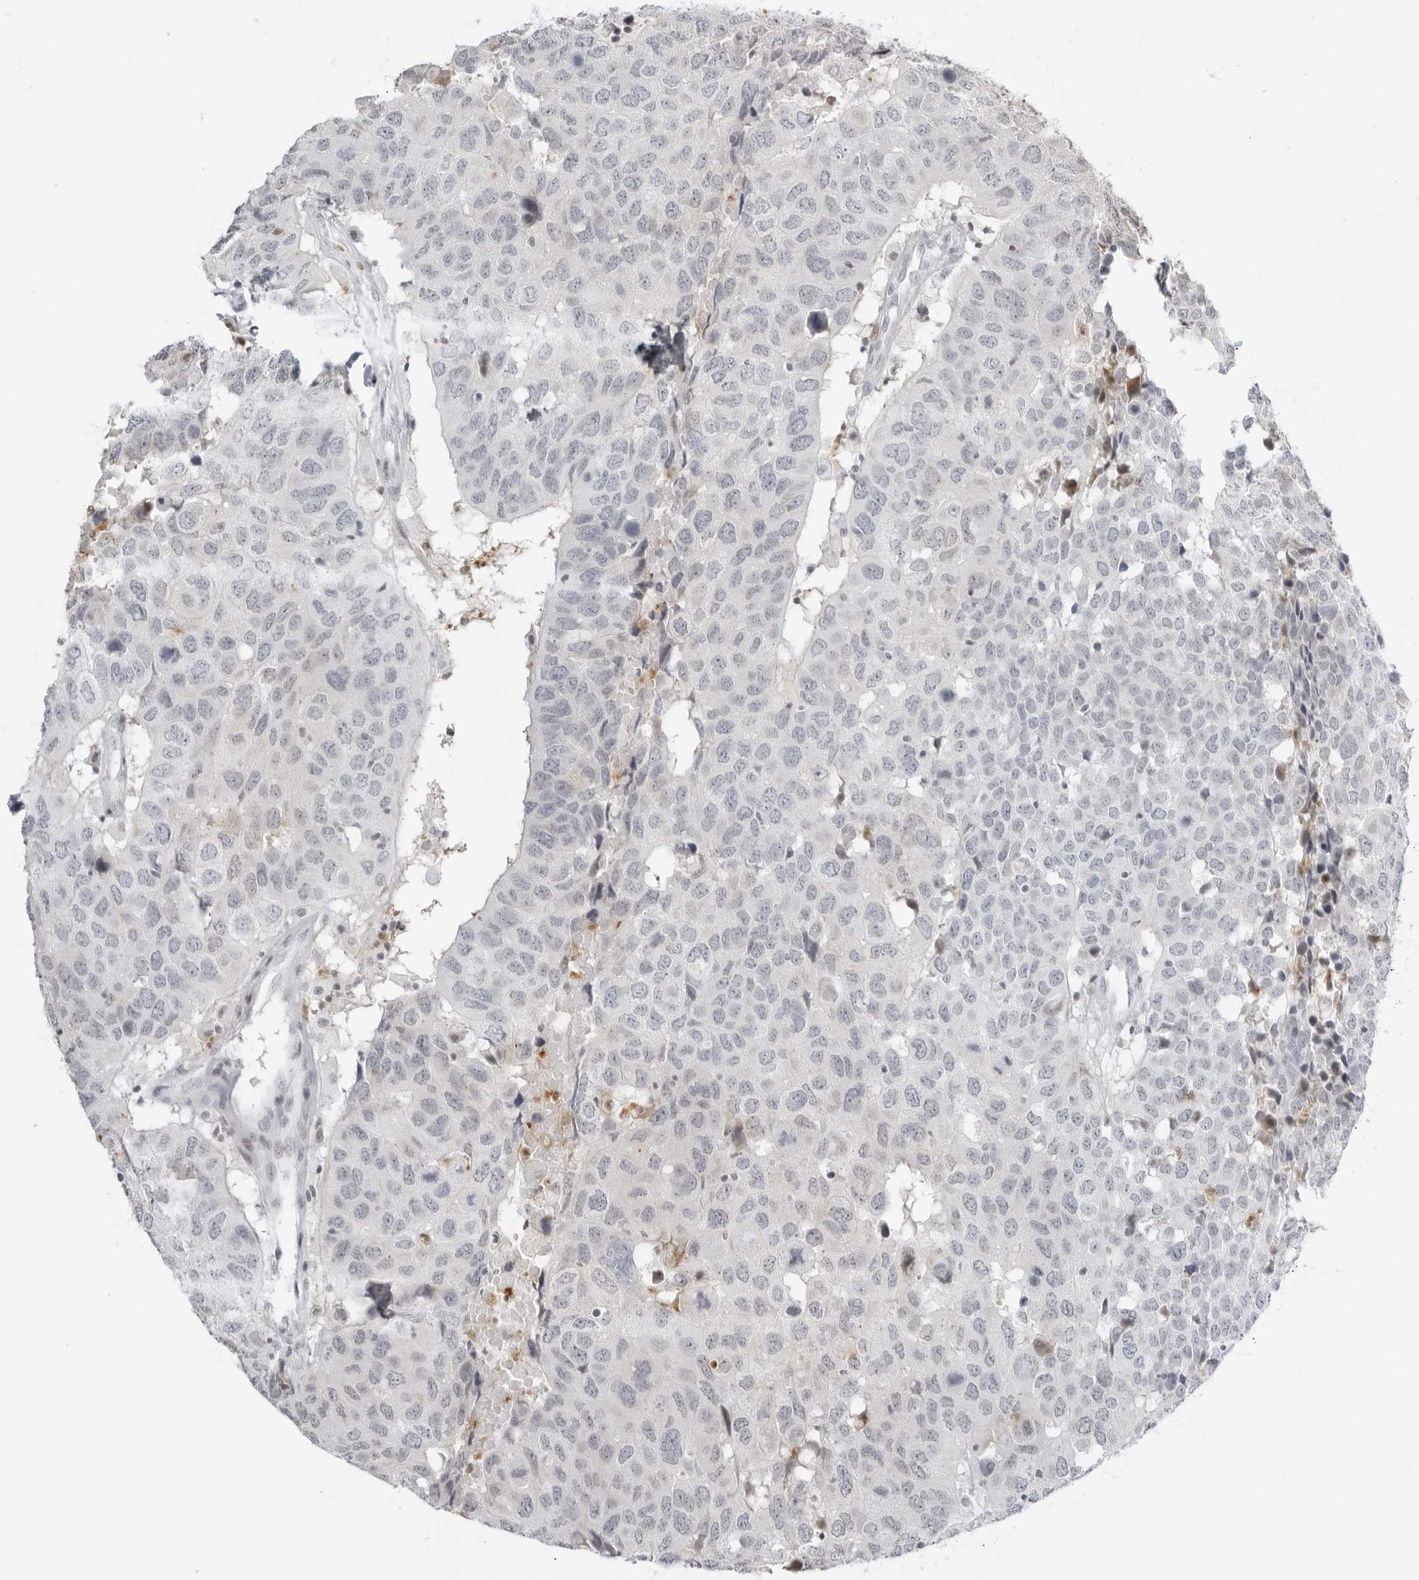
{"staining": {"intensity": "negative", "quantity": "none", "location": "none"}, "tissue": "head and neck cancer", "cell_type": "Tumor cells", "image_type": "cancer", "snomed": [{"axis": "morphology", "description": "Squamous cell carcinoma, NOS"}, {"axis": "topography", "description": "Head-Neck"}], "caption": "Protein analysis of head and neck squamous cell carcinoma reveals no significant expression in tumor cells.", "gene": "RNF146", "patient": {"sex": "male", "age": 66}}